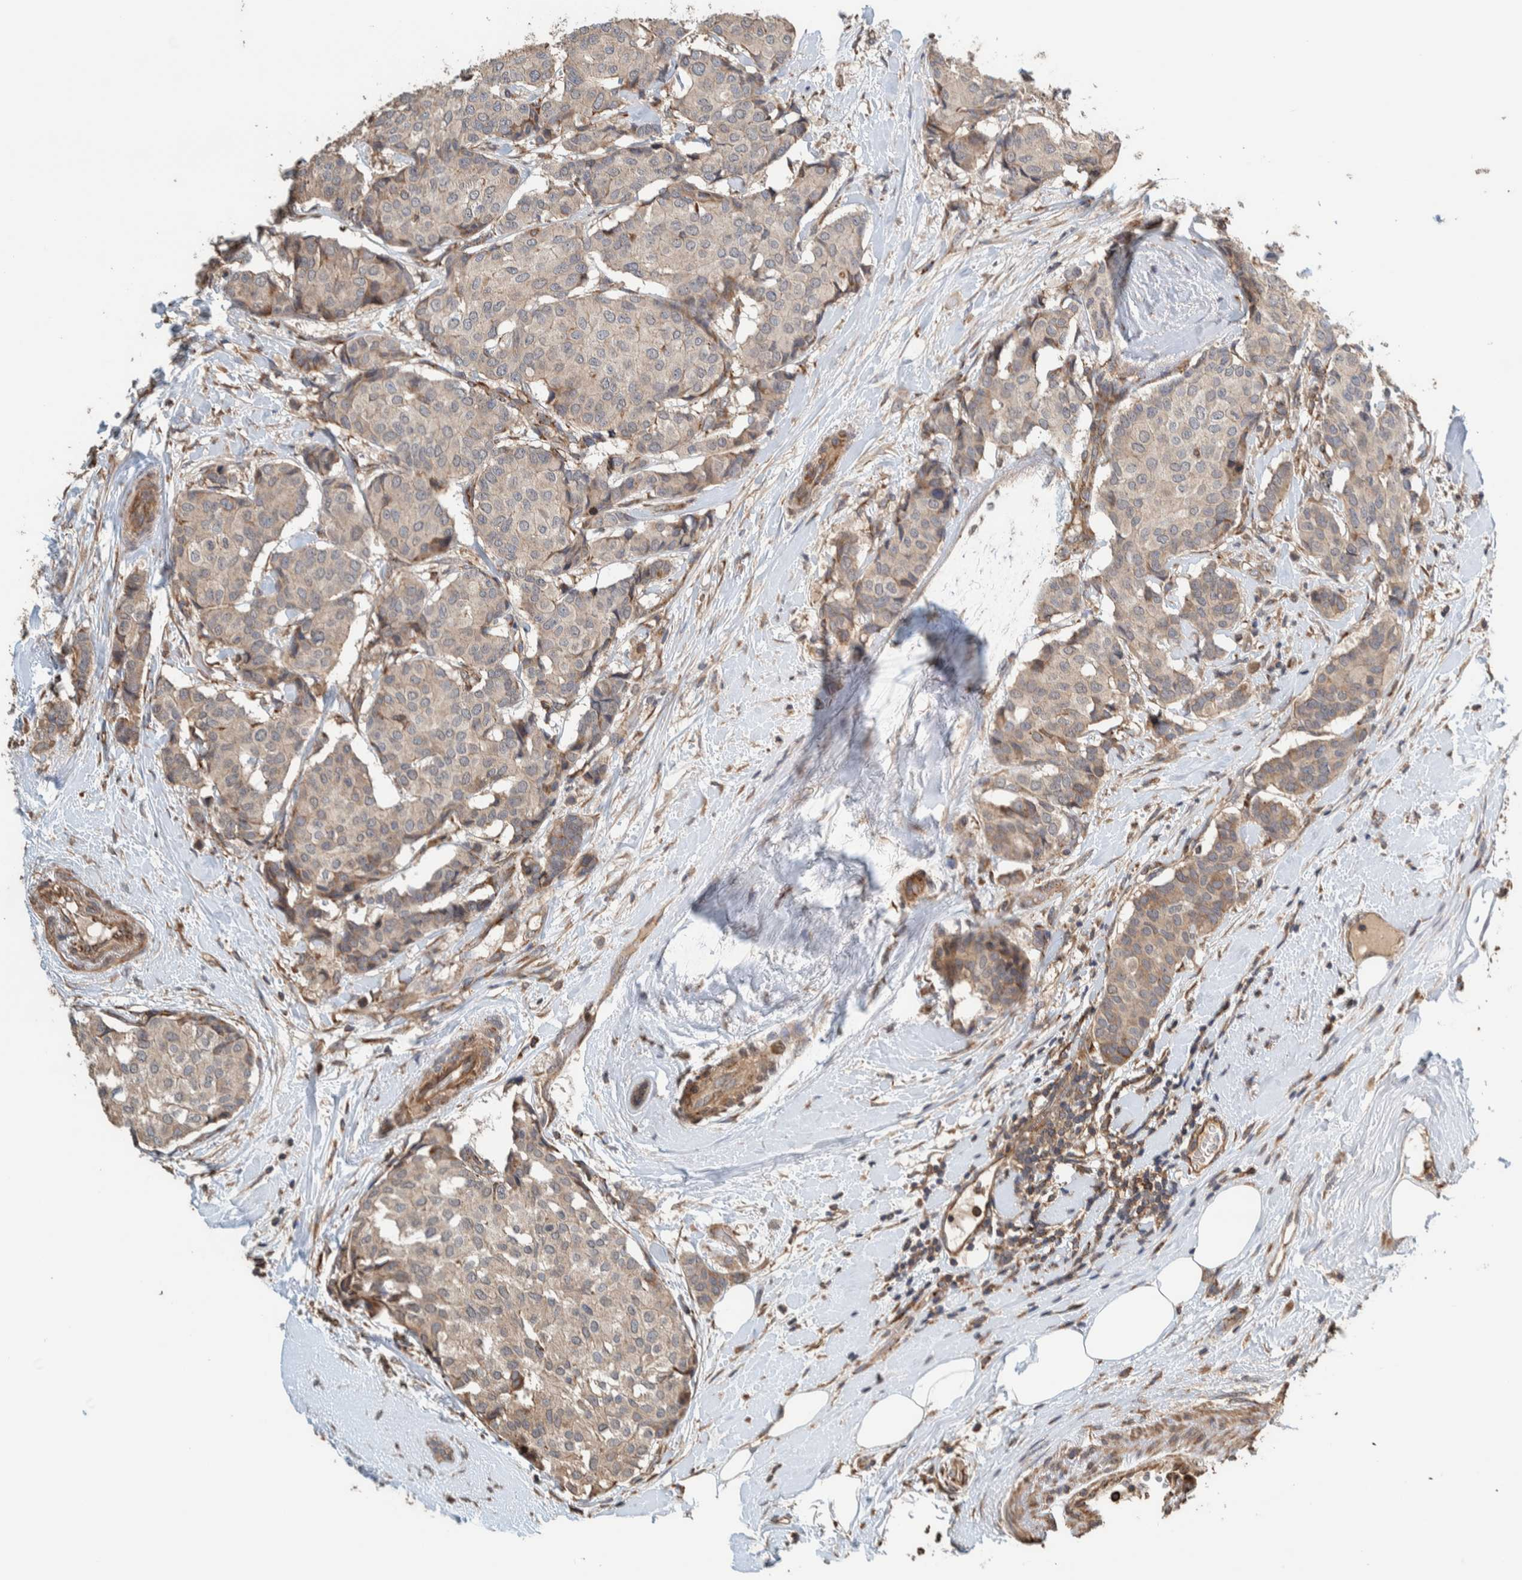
{"staining": {"intensity": "weak", "quantity": ">75%", "location": "cytoplasmic/membranous"}, "tissue": "breast cancer", "cell_type": "Tumor cells", "image_type": "cancer", "snomed": [{"axis": "morphology", "description": "Duct carcinoma"}, {"axis": "topography", "description": "Breast"}], "caption": "Human invasive ductal carcinoma (breast) stained with a protein marker demonstrates weak staining in tumor cells.", "gene": "PLA2G3", "patient": {"sex": "female", "age": 75}}